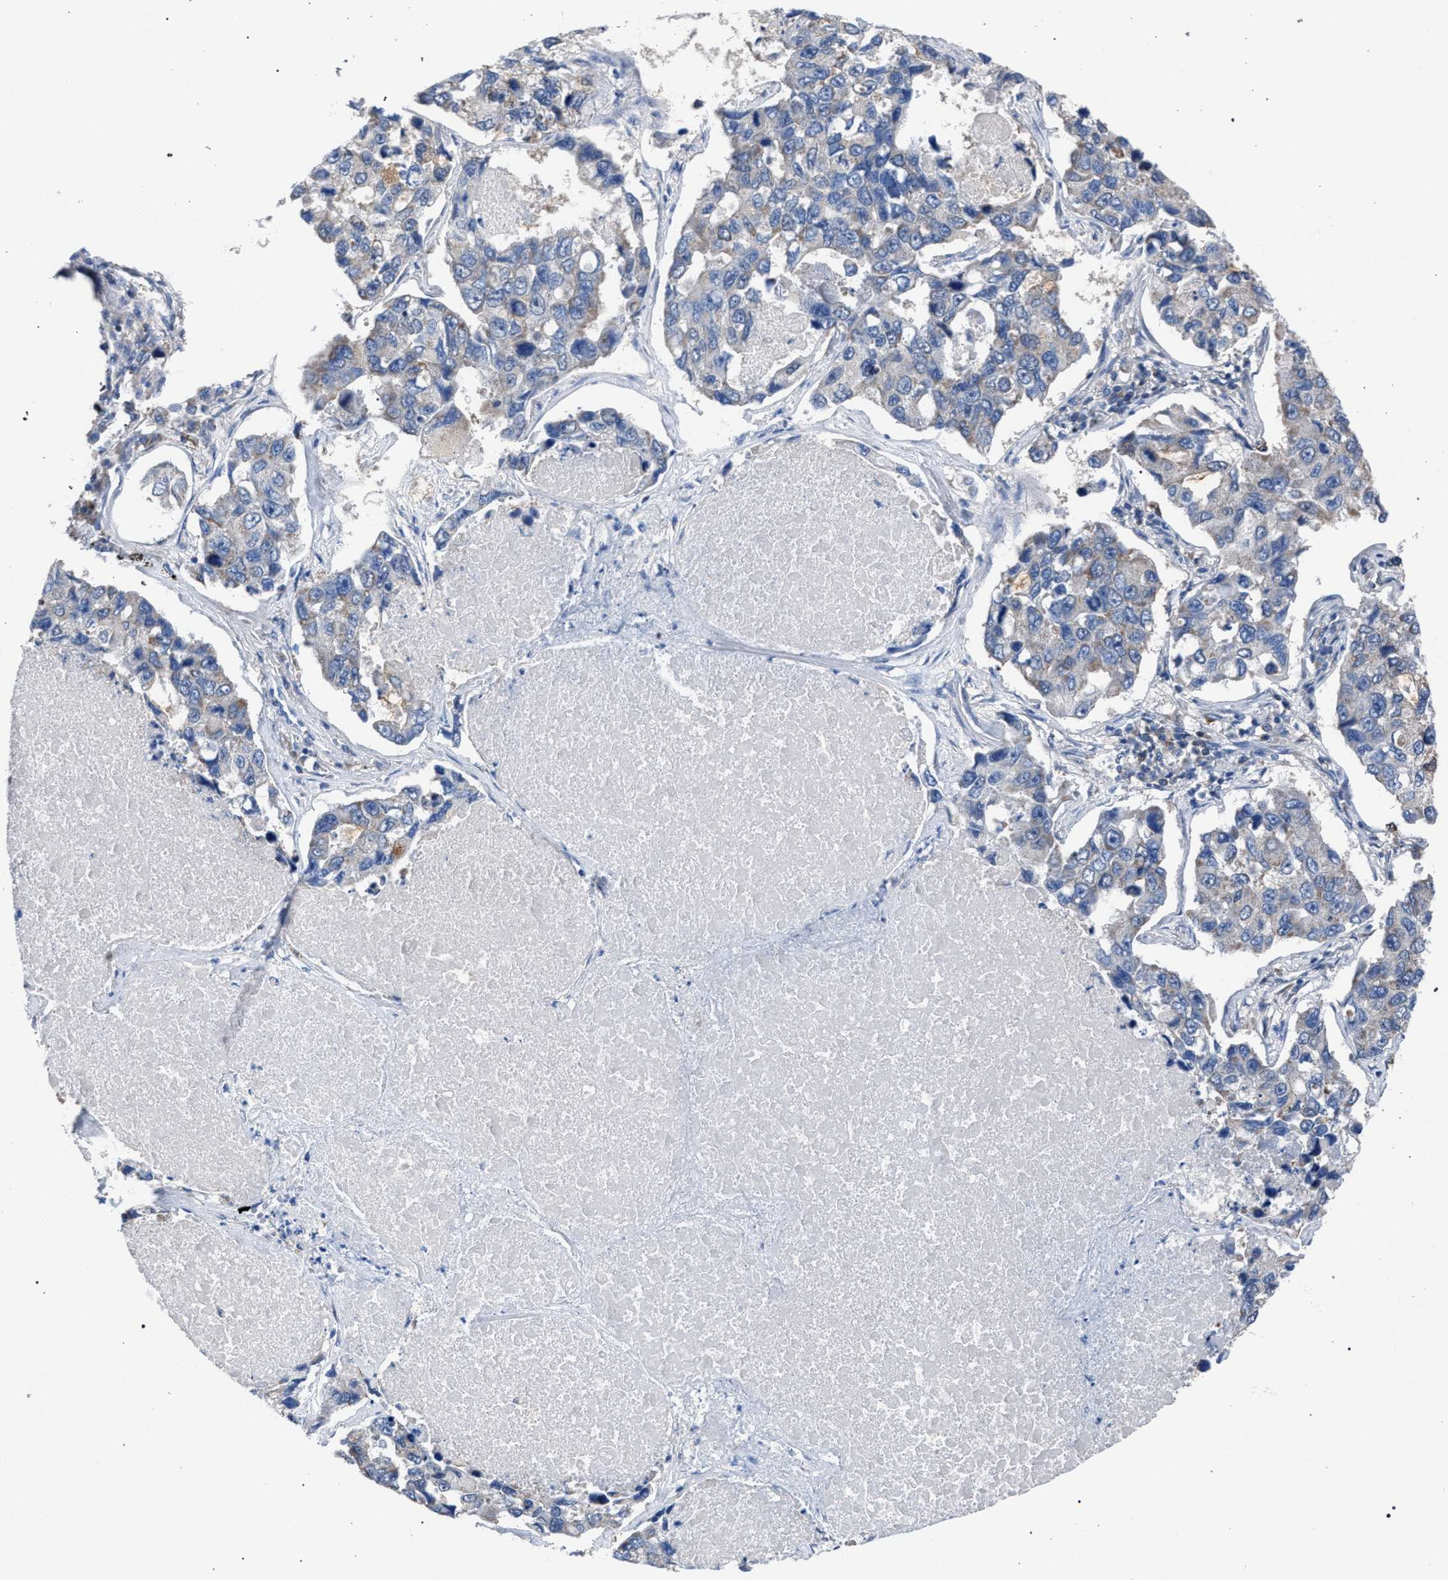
{"staining": {"intensity": "weak", "quantity": "<25%", "location": "cytoplasmic/membranous"}, "tissue": "lung cancer", "cell_type": "Tumor cells", "image_type": "cancer", "snomed": [{"axis": "morphology", "description": "Adenocarcinoma, NOS"}, {"axis": "topography", "description": "Lung"}], "caption": "Immunohistochemistry image of lung adenocarcinoma stained for a protein (brown), which exhibits no staining in tumor cells.", "gene": "CRYZ", "patient": {"sex": "male", "age": 64}}